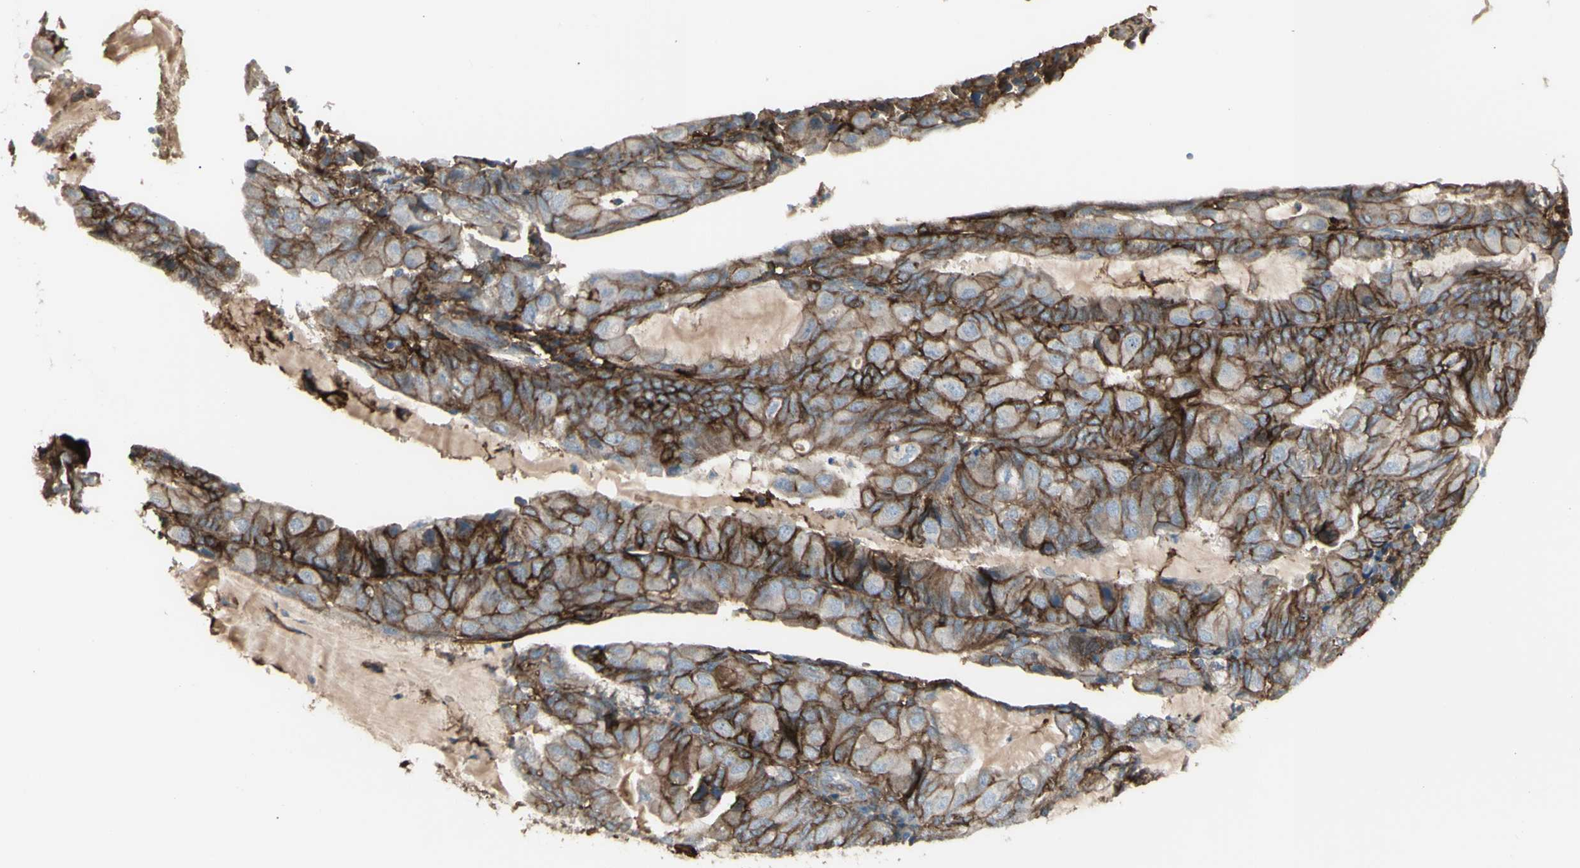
{"staining": {"intensity": "moderate", "quantity": "25%-75%", "location": "cytoplasmic/membranous"}, "tissue": "endometrial cancer", "cell_type": "Tumor cells", "image_type": "cancer", "snomed": [{"axis": "morphology", "description": "Adenocarcinoma, NOS"}, {"axis": "topography", "description": "Endometrium"}], "caption": "Immunohistochemistry (IHC) staining of endometrial cancer, which reveals medium levels of moderate cytoplasmic/membranous expression in about 25%-75% of tumor cells indicating moderate cytoplasmic/membranous protein positivity. The staining was performed using DAB (3,3'-diaminobenzidine) (brown) for protein detection and nuclei were counterstained in hematoxylin (blue).", "gene": "CD276", "patient": {"sex": "female", "age": 81}}